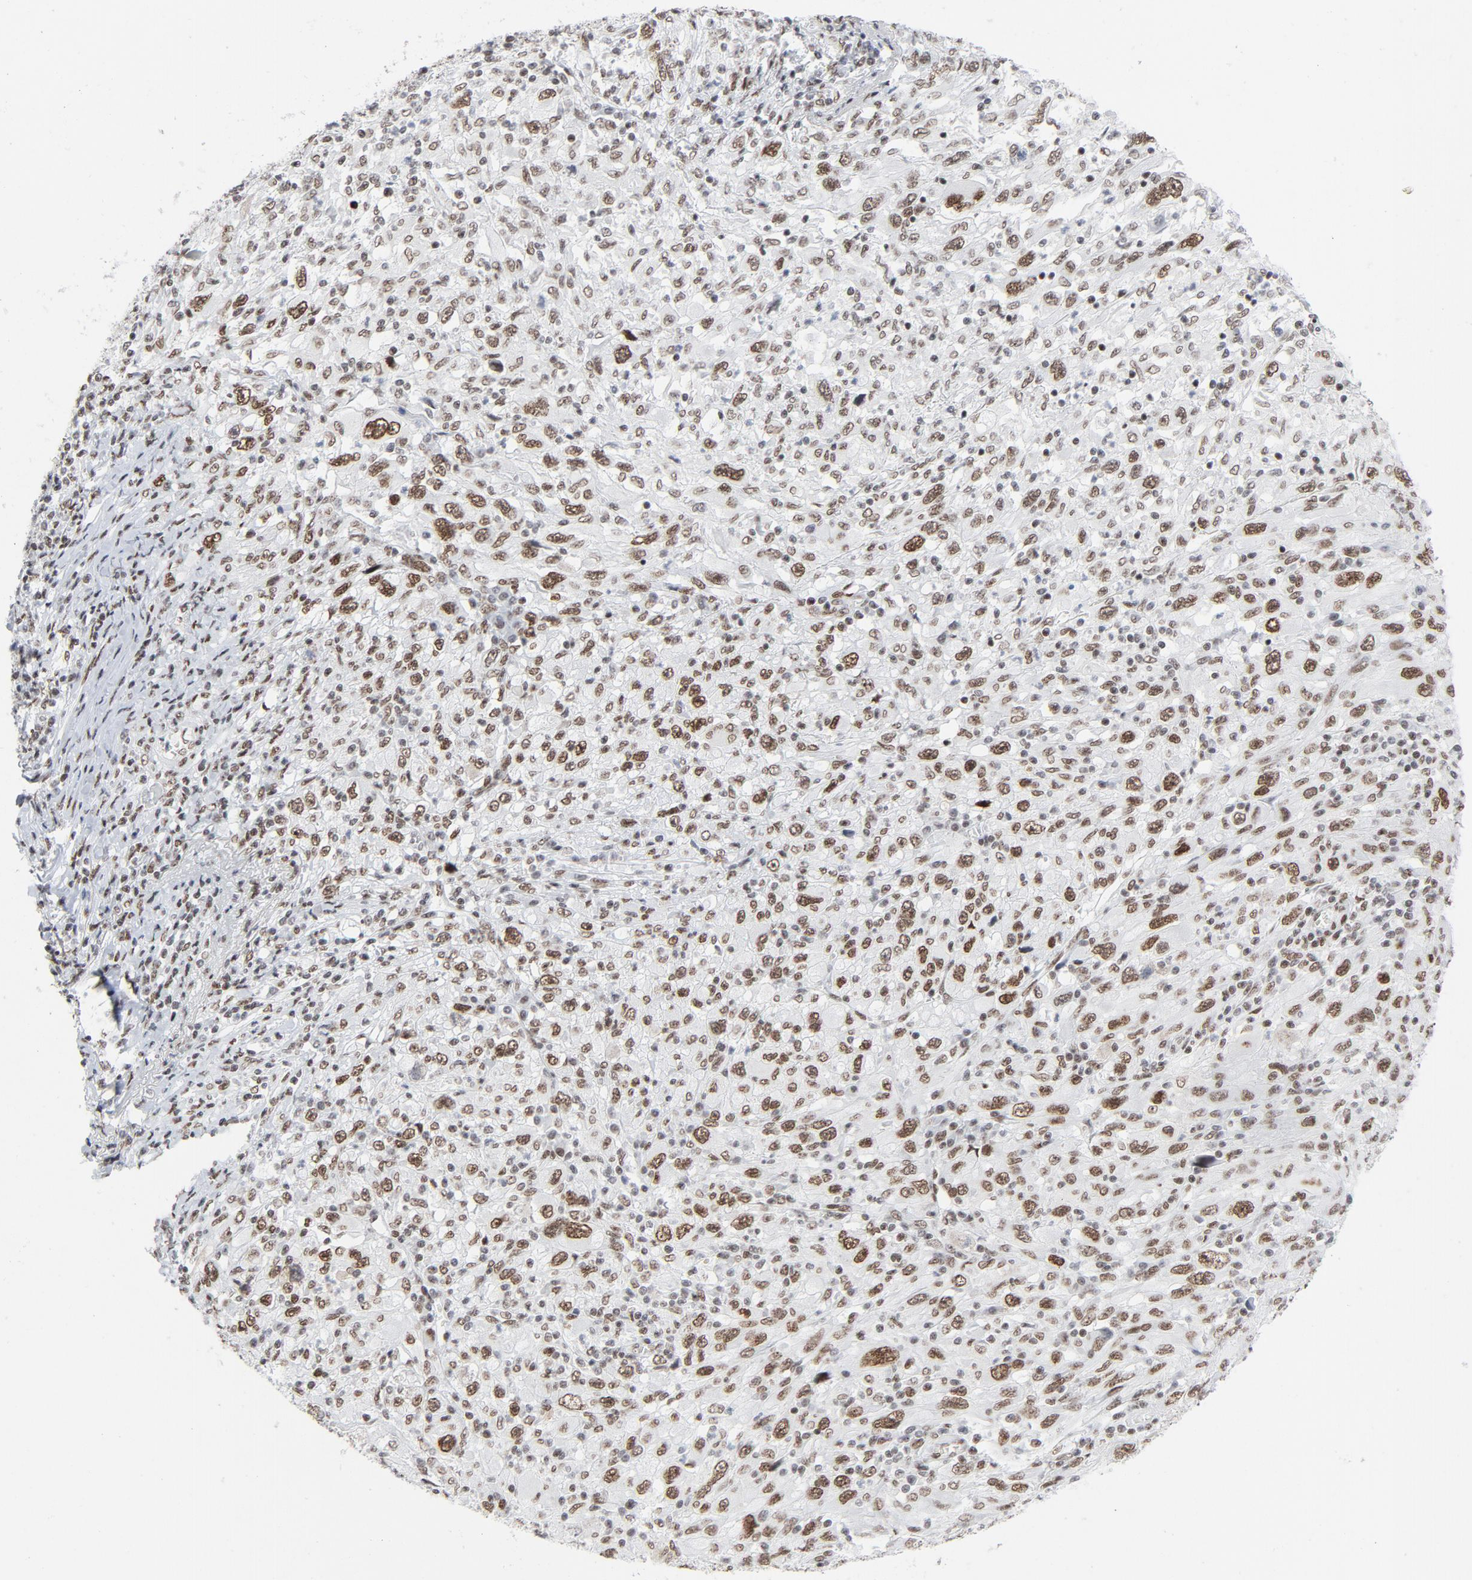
{"staining": {"intensity": "moderate", "quantity": ">75%", "location": "nuclear"}, "tissue": "melanoma", "cell_type": "Tumor cells", "image_type": "cancer", "snomed": [{"axis": "morphology", "description": "Malignant melanoma, Metastatic site"}, {"axis": "topography", "description": "Skin"}], "caption": "A medium amount of moderate nuclear staining is appreciated in about >75% of tumor cells in melanoma tissue.", "gene": "HSF1", "patient": {"sex": "female", "age": 56}}